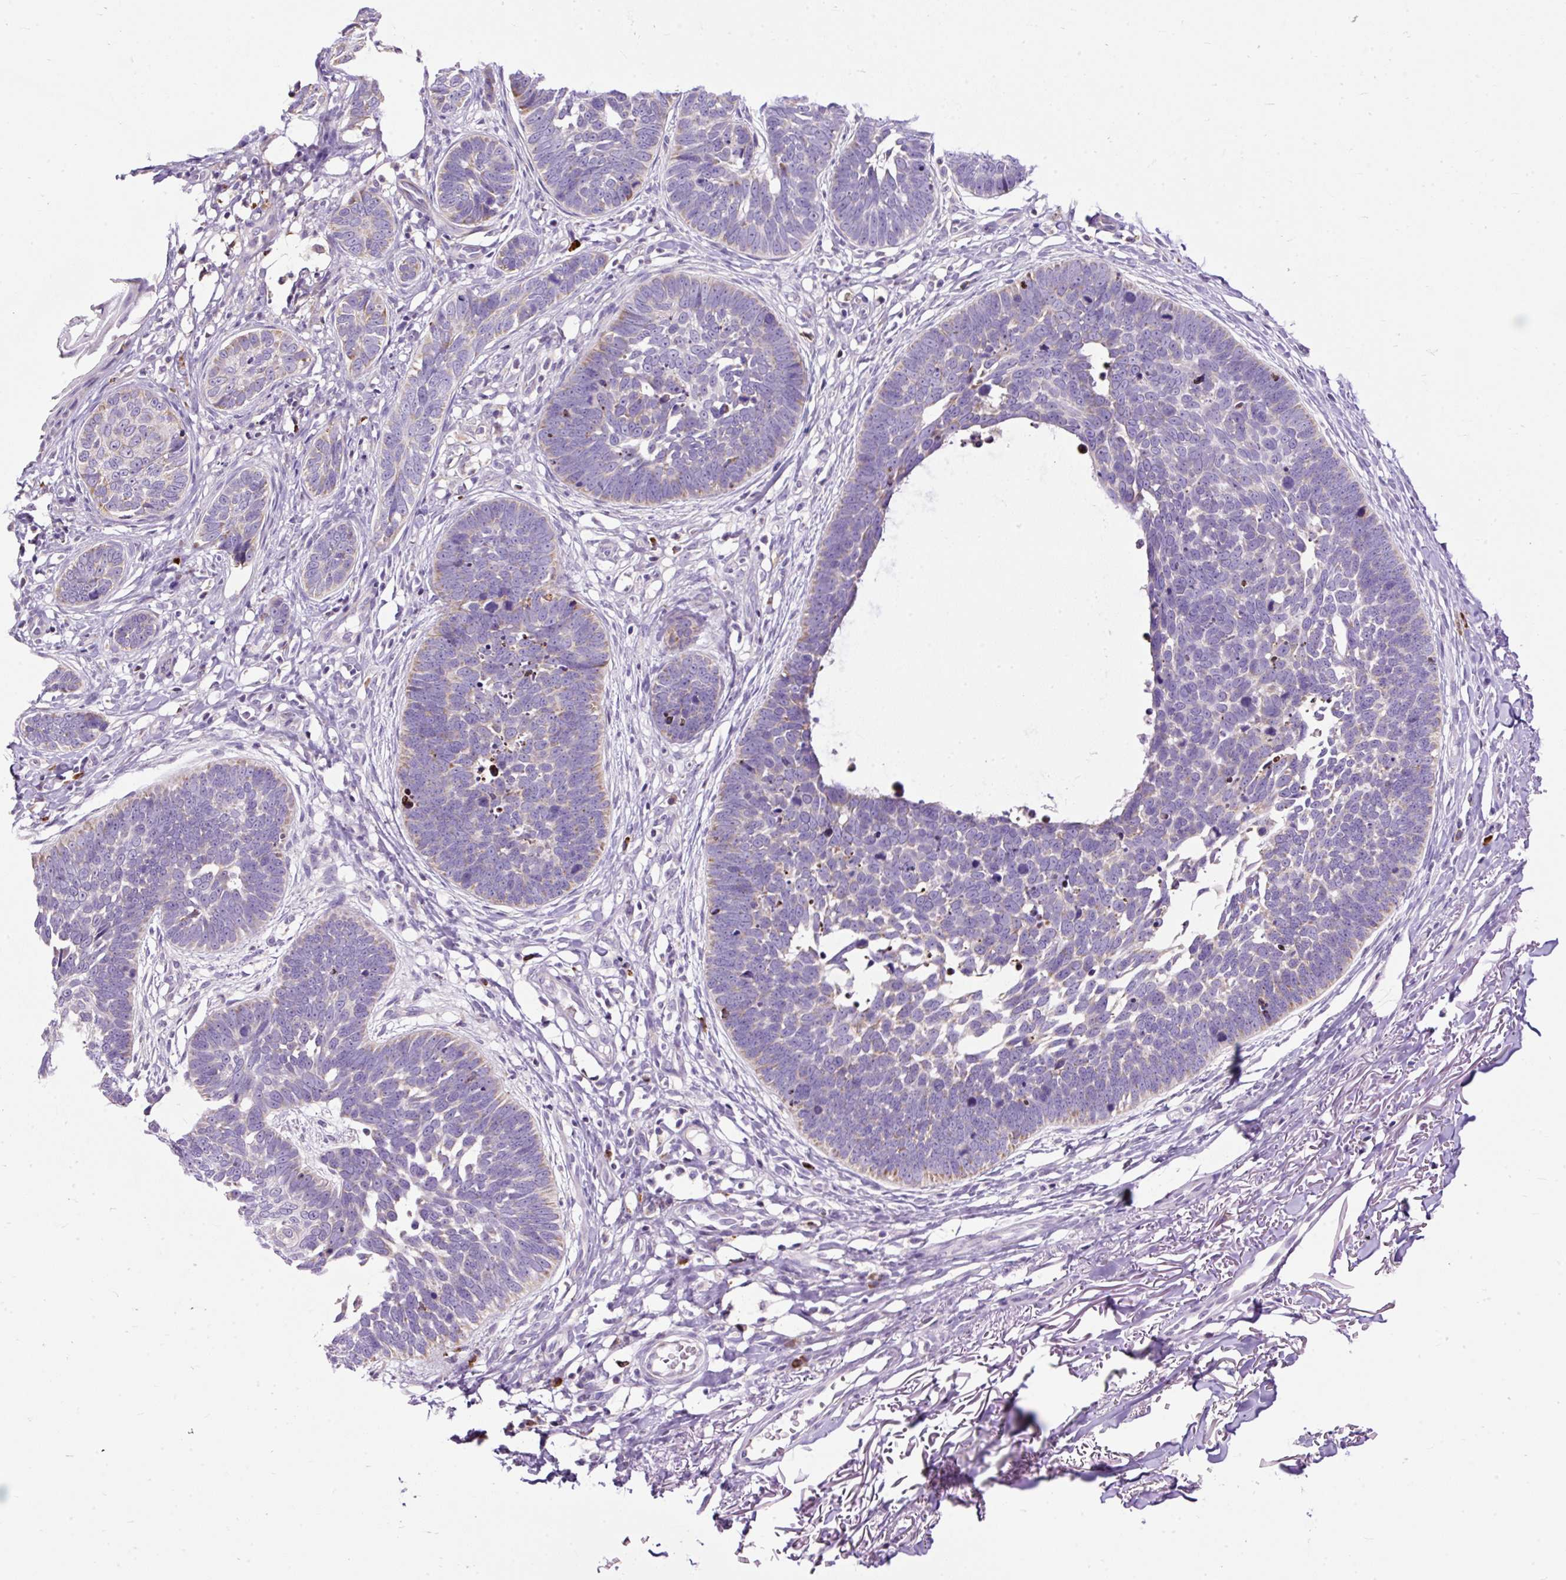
{"staining": {"intensity": "negative", "quantity": "none", "location": "none"}, "tissue": "skin cancer", "cell_type": "Tumor cells", "image_type": "cancer", "snomed": [{"axis": "morphology", "description": "Normal tissue, NOS"}, {"axis": "morphology", "description": "Basal cell carcinoma"}, {"axis": "topography", "description": "Skin"}], "caption": "Skin cancer was stained to show a protein in brown. There is no significant staining in tumor cells.", "gene": "FMC1", "patient": {"sex": "male", "age": 77}}